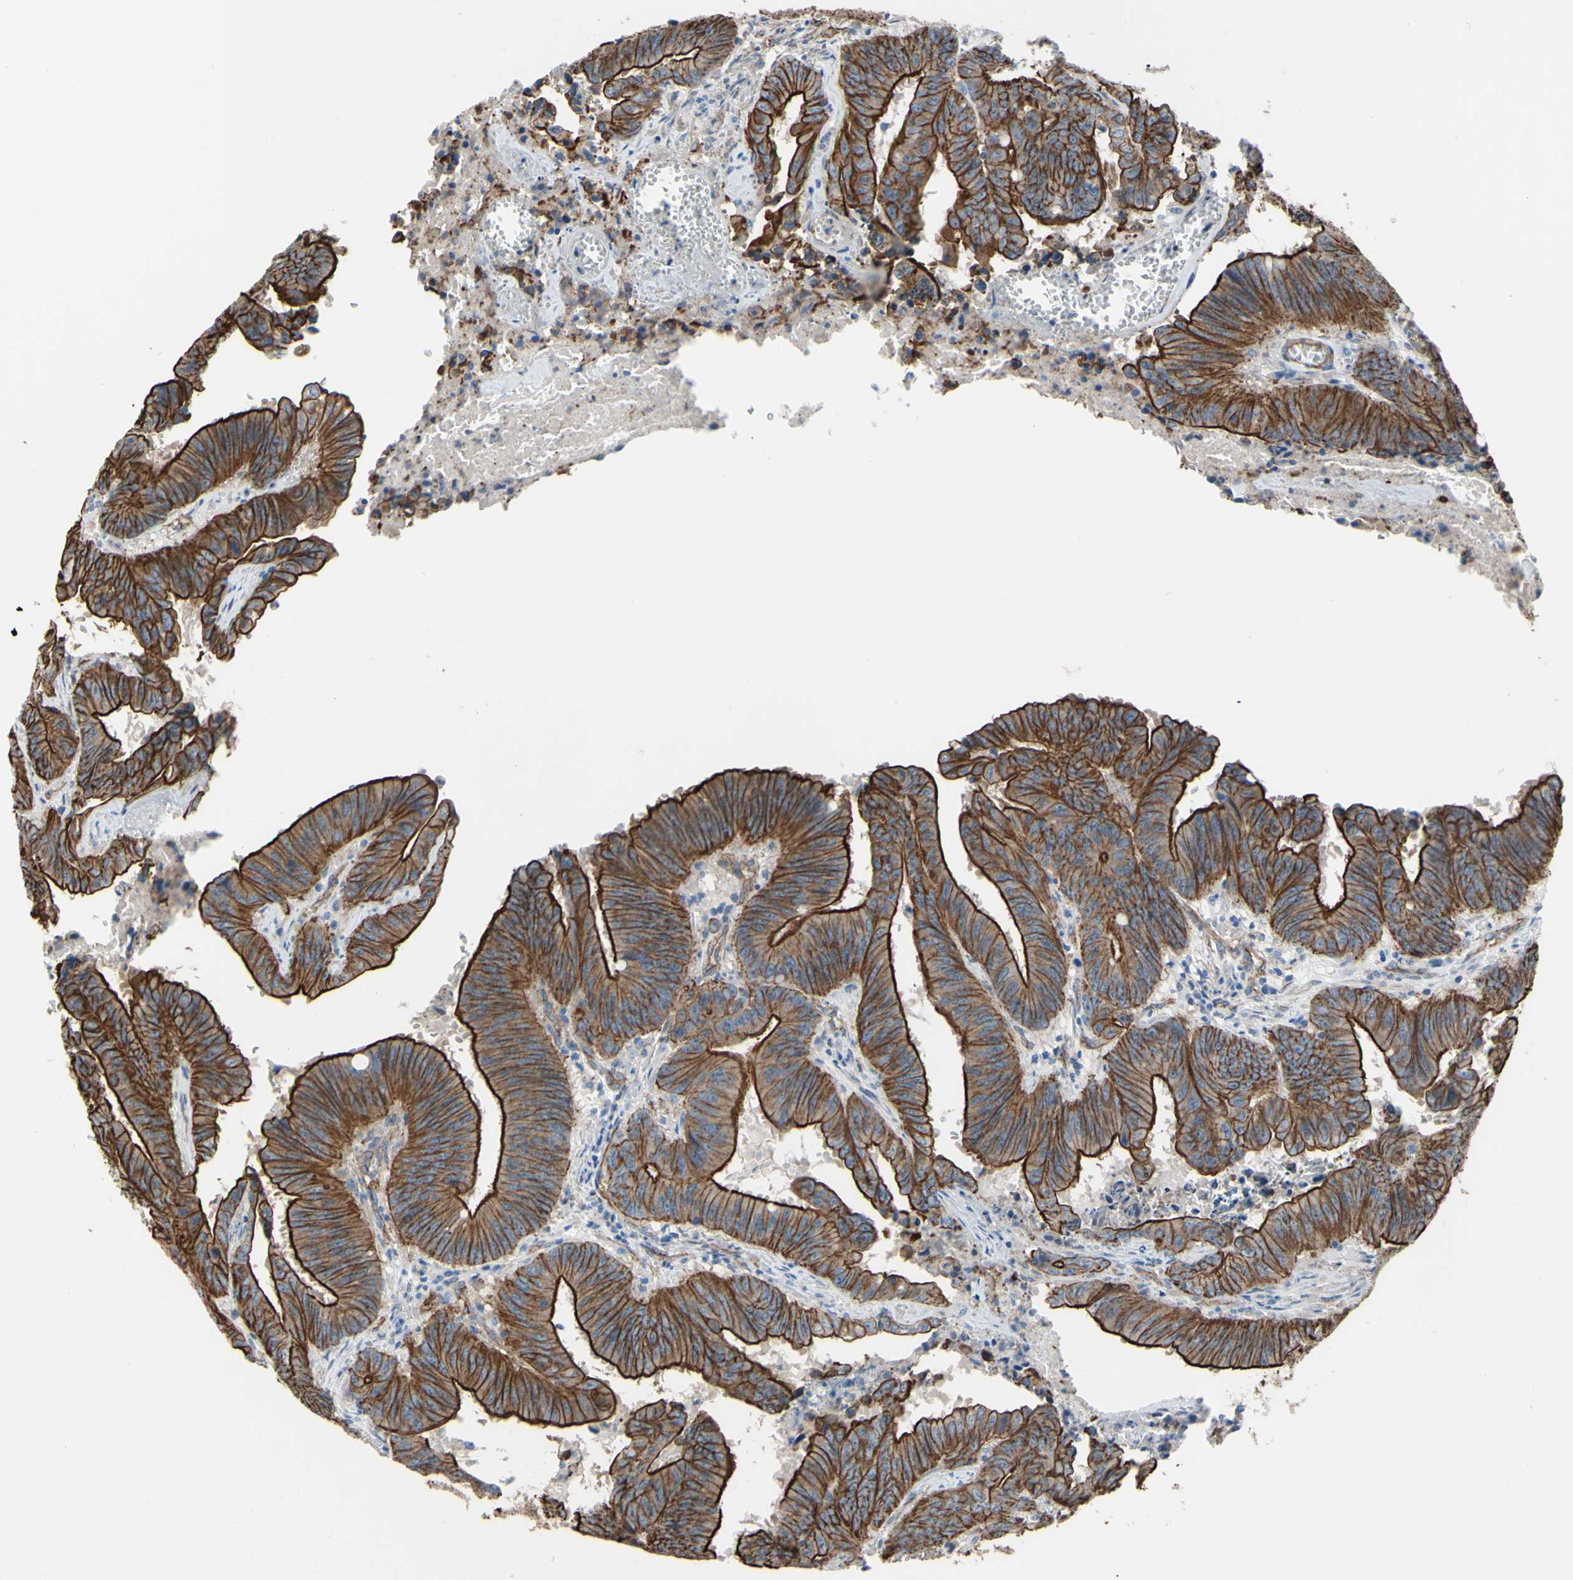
{"staining": {"intensity": "strong", "quantity": ">75%", "location": "cytoplasmic/membranous"}, "tissue": "colorectal cancer", "cell_type": "Tumor cells", "image_type": "cancer", "snomed": [{"axis": "morphology", "description": "Adenocarcinoma, NOS"}, {"axis": "topography", "description": "Colon"}], "caption": "A high-resolution image shows immunohistochemistry (IHC) staining of colorectal cancer (adenocarcinoma), which exhibits strong cytoplasmic/membranous positivity in approximately >75% of tumor cells. The staining was performed using DAB (3,3'-diaminobenzidine) to visualize the protein expression in brown, while the nuclei were stained in blue with hematoxylin (Magnification: 20x).", "gene": "TPBG", "patient": {"sex": "male", "age": 45}}